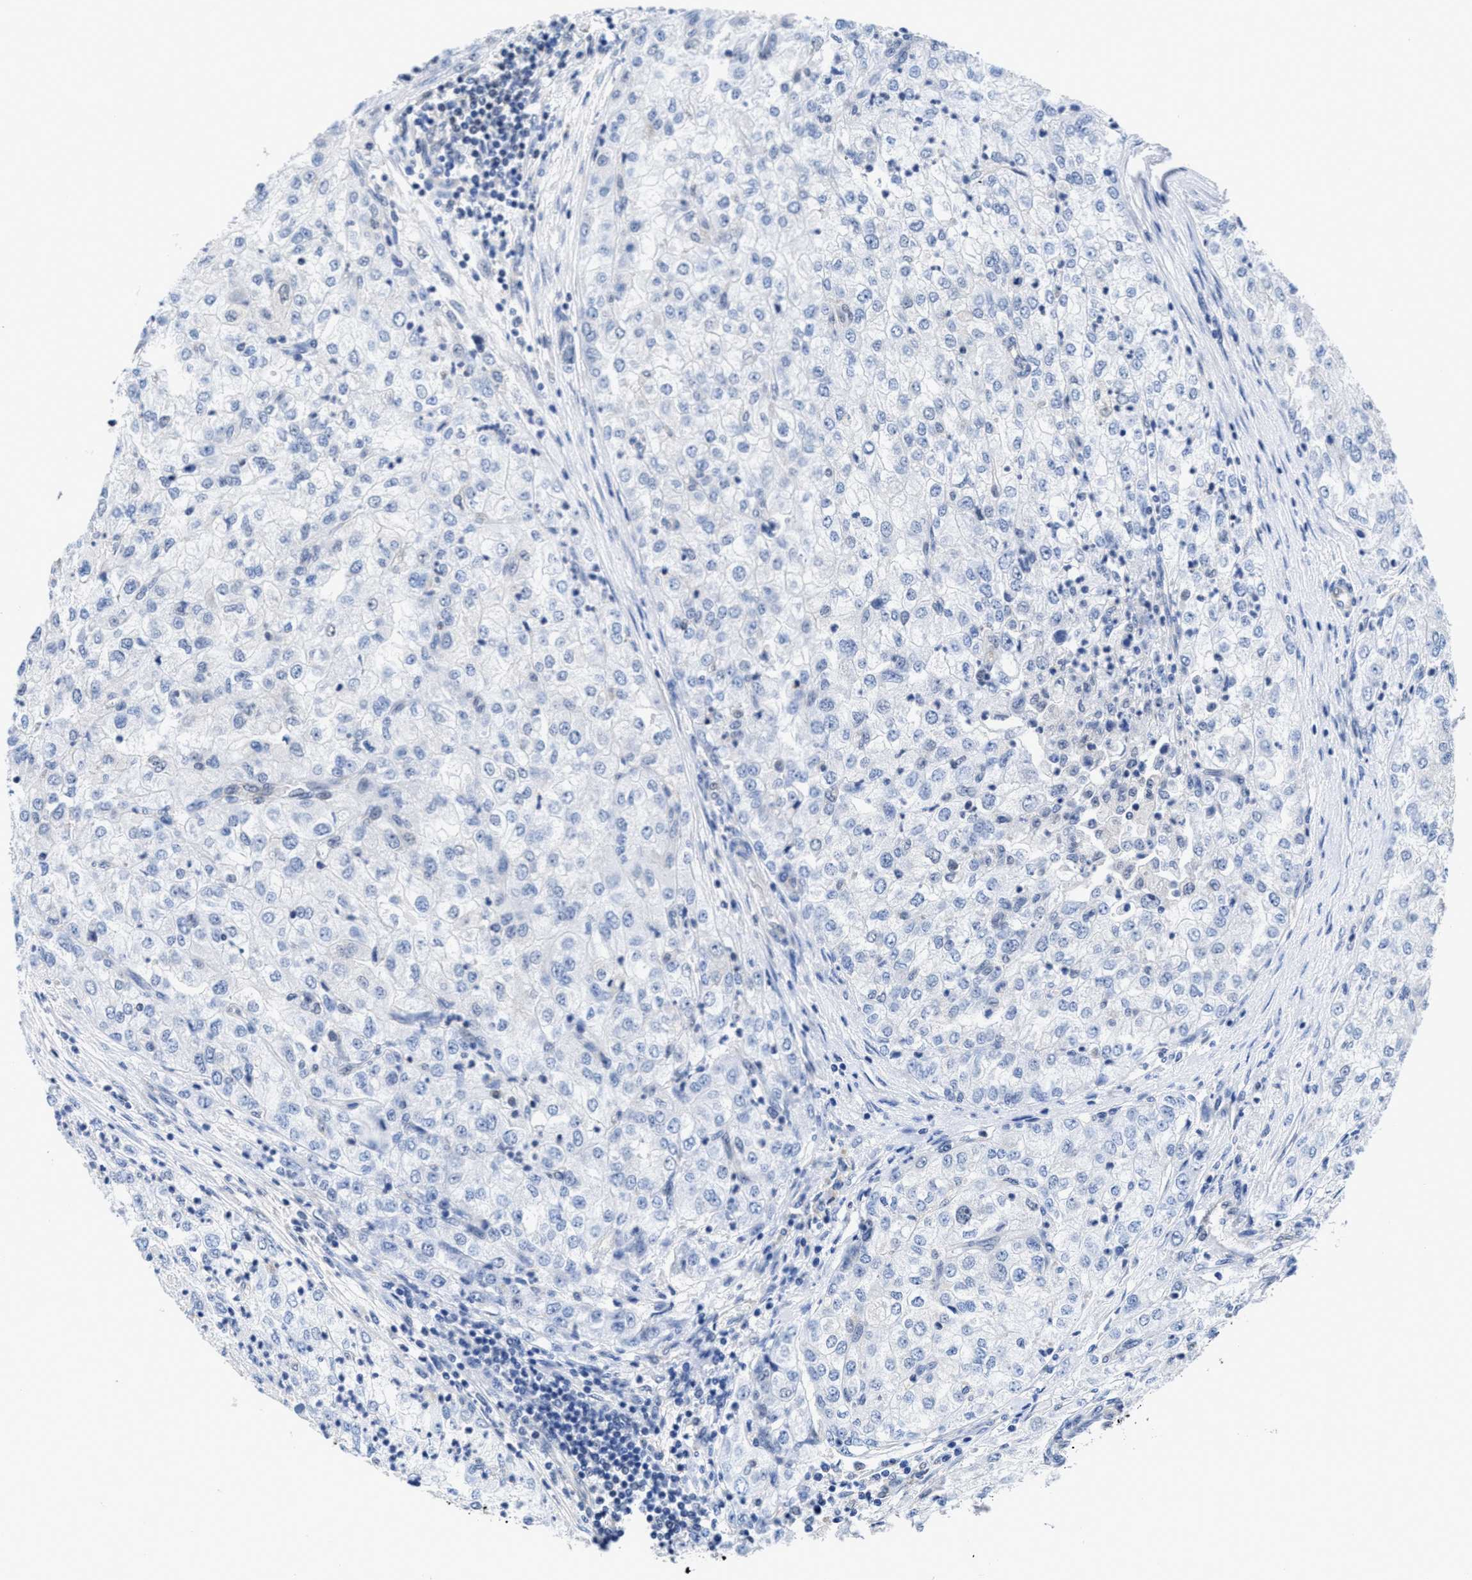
{"staining": {"intensity": "negative", "quantity": "none", "location": "none"}, "tissue": "renal cancer", "cell_type": "Tumor cells", "image_type": "cancer", "snomed": [{"axis": "morphology", "description": "Adenocarcinoma, NOS"}, {"axis": "topography", "description": "Kidney"}], "caption": "The histopathology image shows no significant positivity in tumor cells of renal cancer (adenocarcinoma).", "gene": "ACLY", "patient": {"sex": "female", "age": 54}}